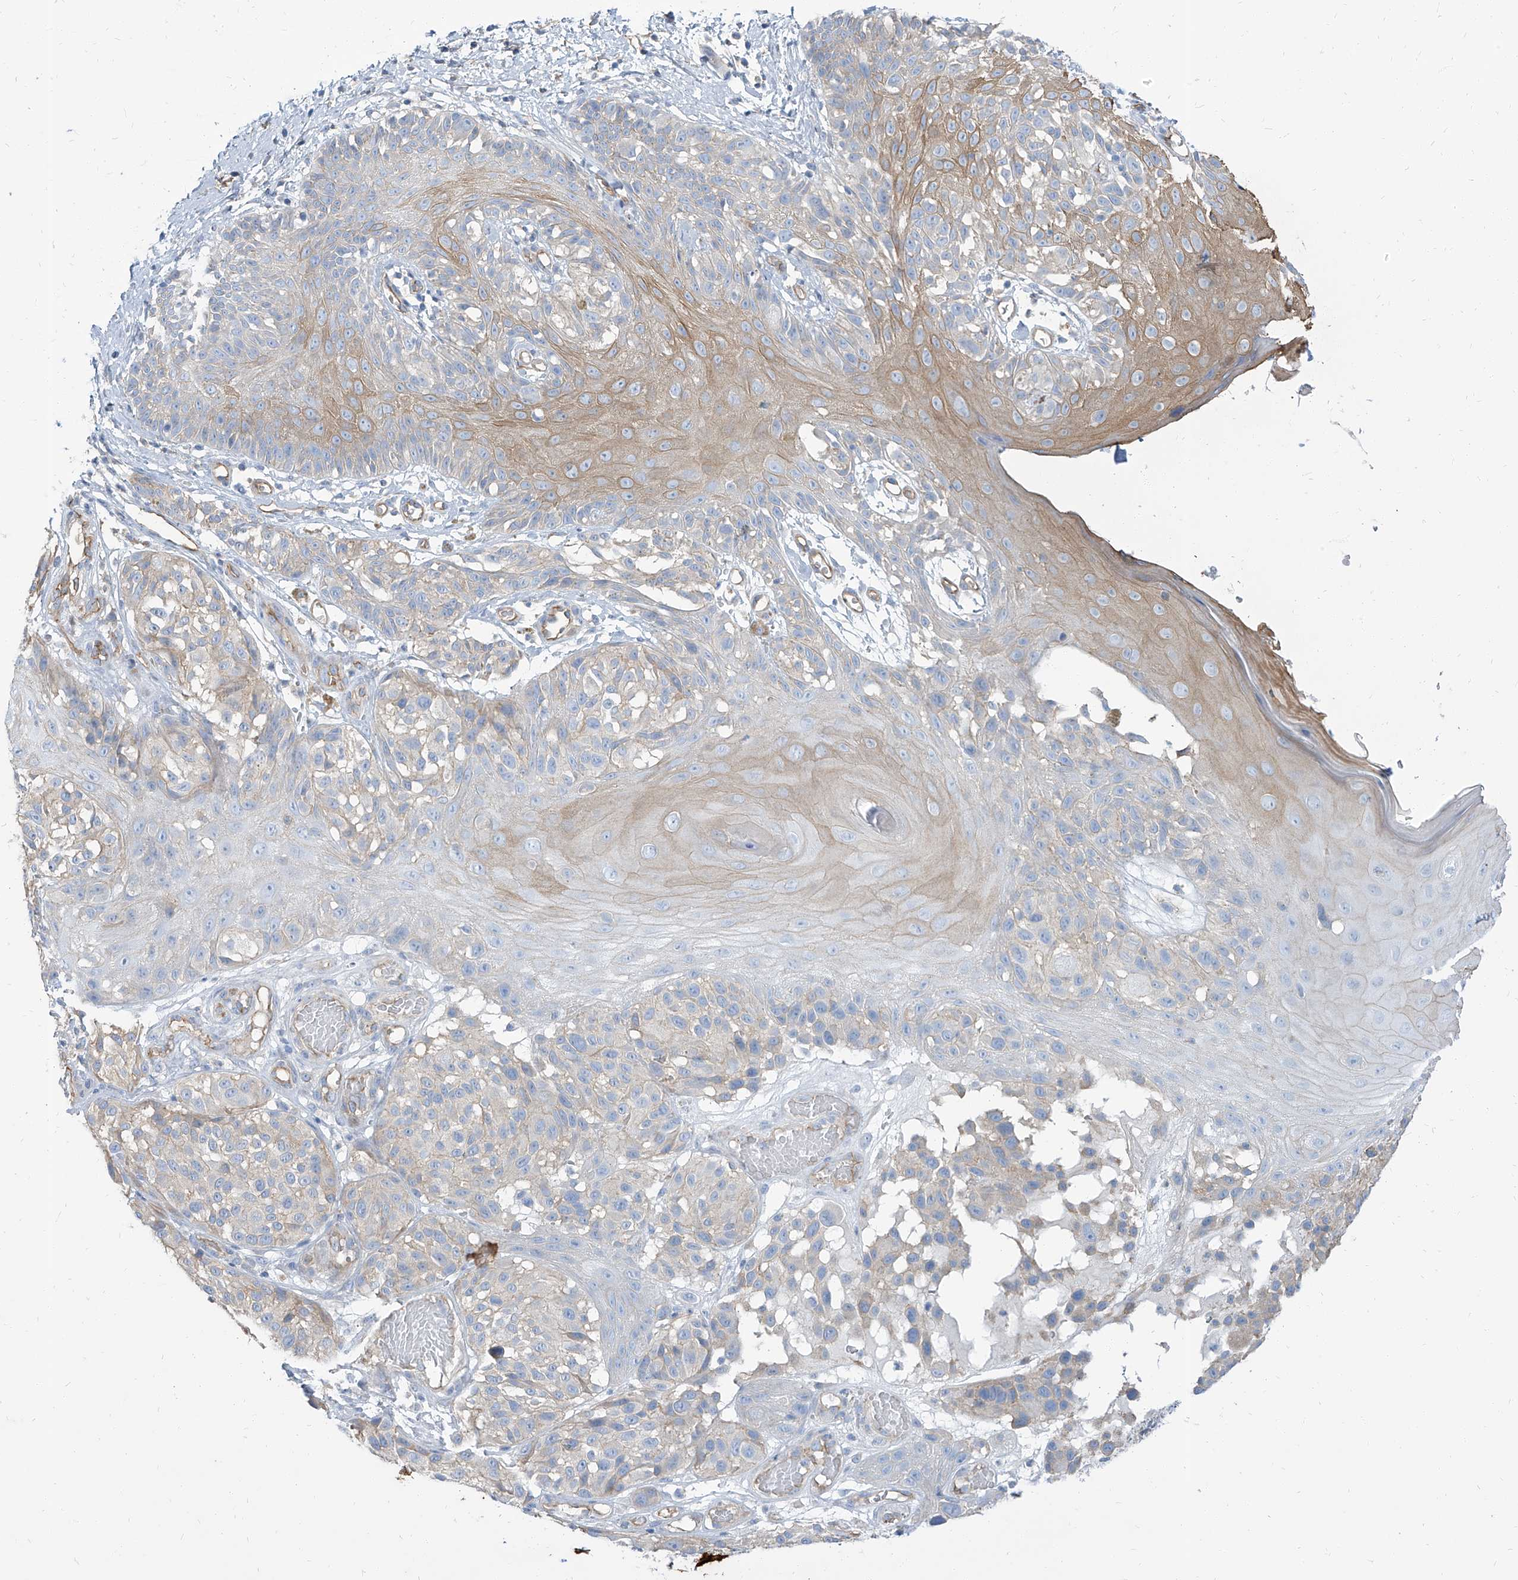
{"staining": {"intensity": "negative", "quantity": "none", "location": "none"}, "tissue": "melanoma", "cell_type": "Tumor cells", "image_type": "cancer", "snomed": [{"axis": "morphology", "description": "Malignant melanoma, NOS"}, {"axis": "topography", "description": "Skin"}], "caption": "Image shows no protein expression in tumor cells of melanoma tissue.", "gene": "TXLNB", "patient": {"sex": "male", "age": 83}}